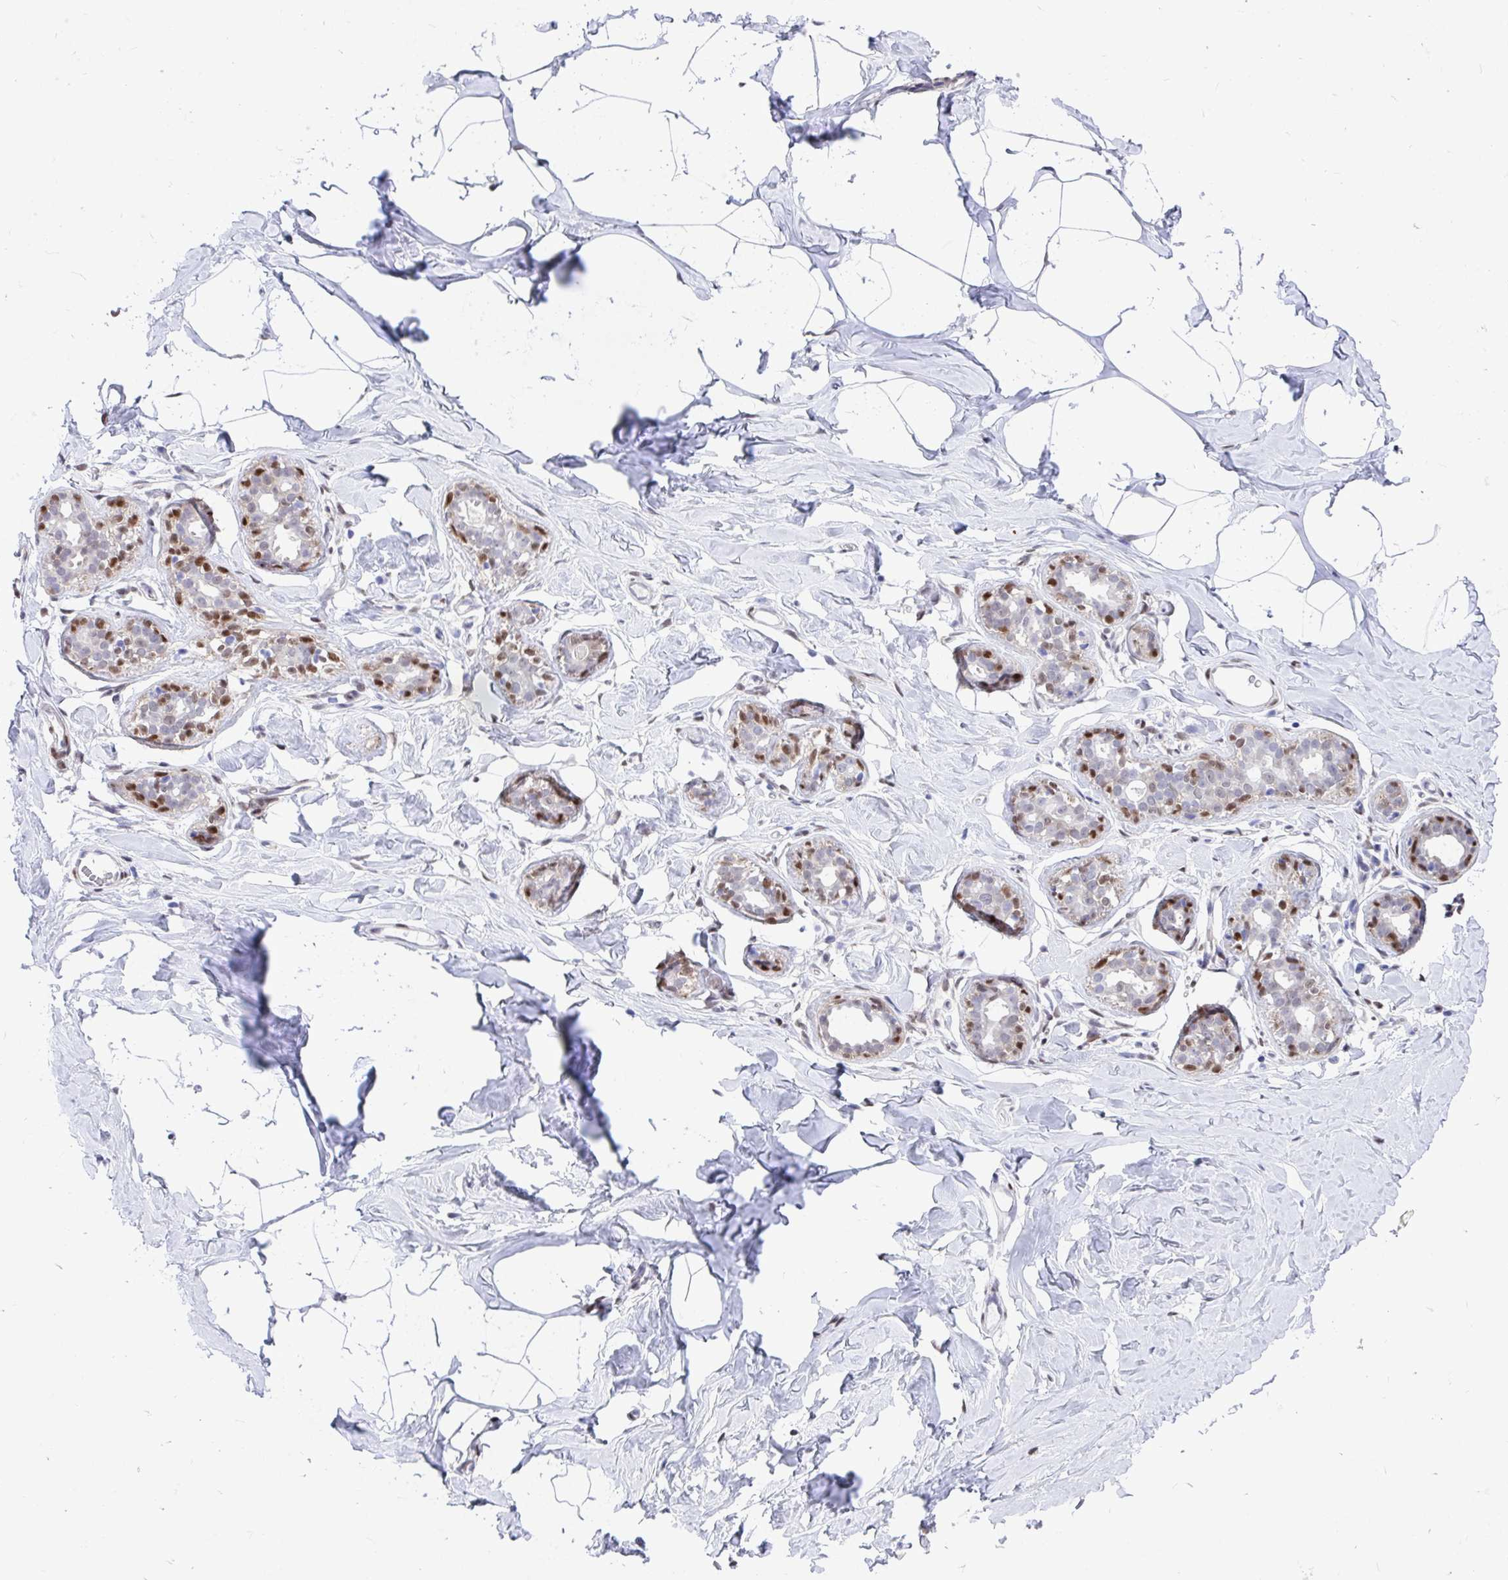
{"staining": {"intensity": "negative", "quantity": "none", "location": "none"}, "tissue": "breast", "cell_type": "Adipocytes", "image_type": "normal", "snomed": [{"axis": "morphology", "description": "Normal tissue, NOS"}, {"axis": "topography", "description": "Breast"}], "caption": "High power microscopy histopathology image of an immunohistochemistry micrograph of normal breast, revealing no significant expression in adipocytes. (DAB (3,3'-diaminobenzidine) IHC with hematoxylin counter stain).", "gene": "RBPMS", "patient": {"sex": "female", "age": 32}}